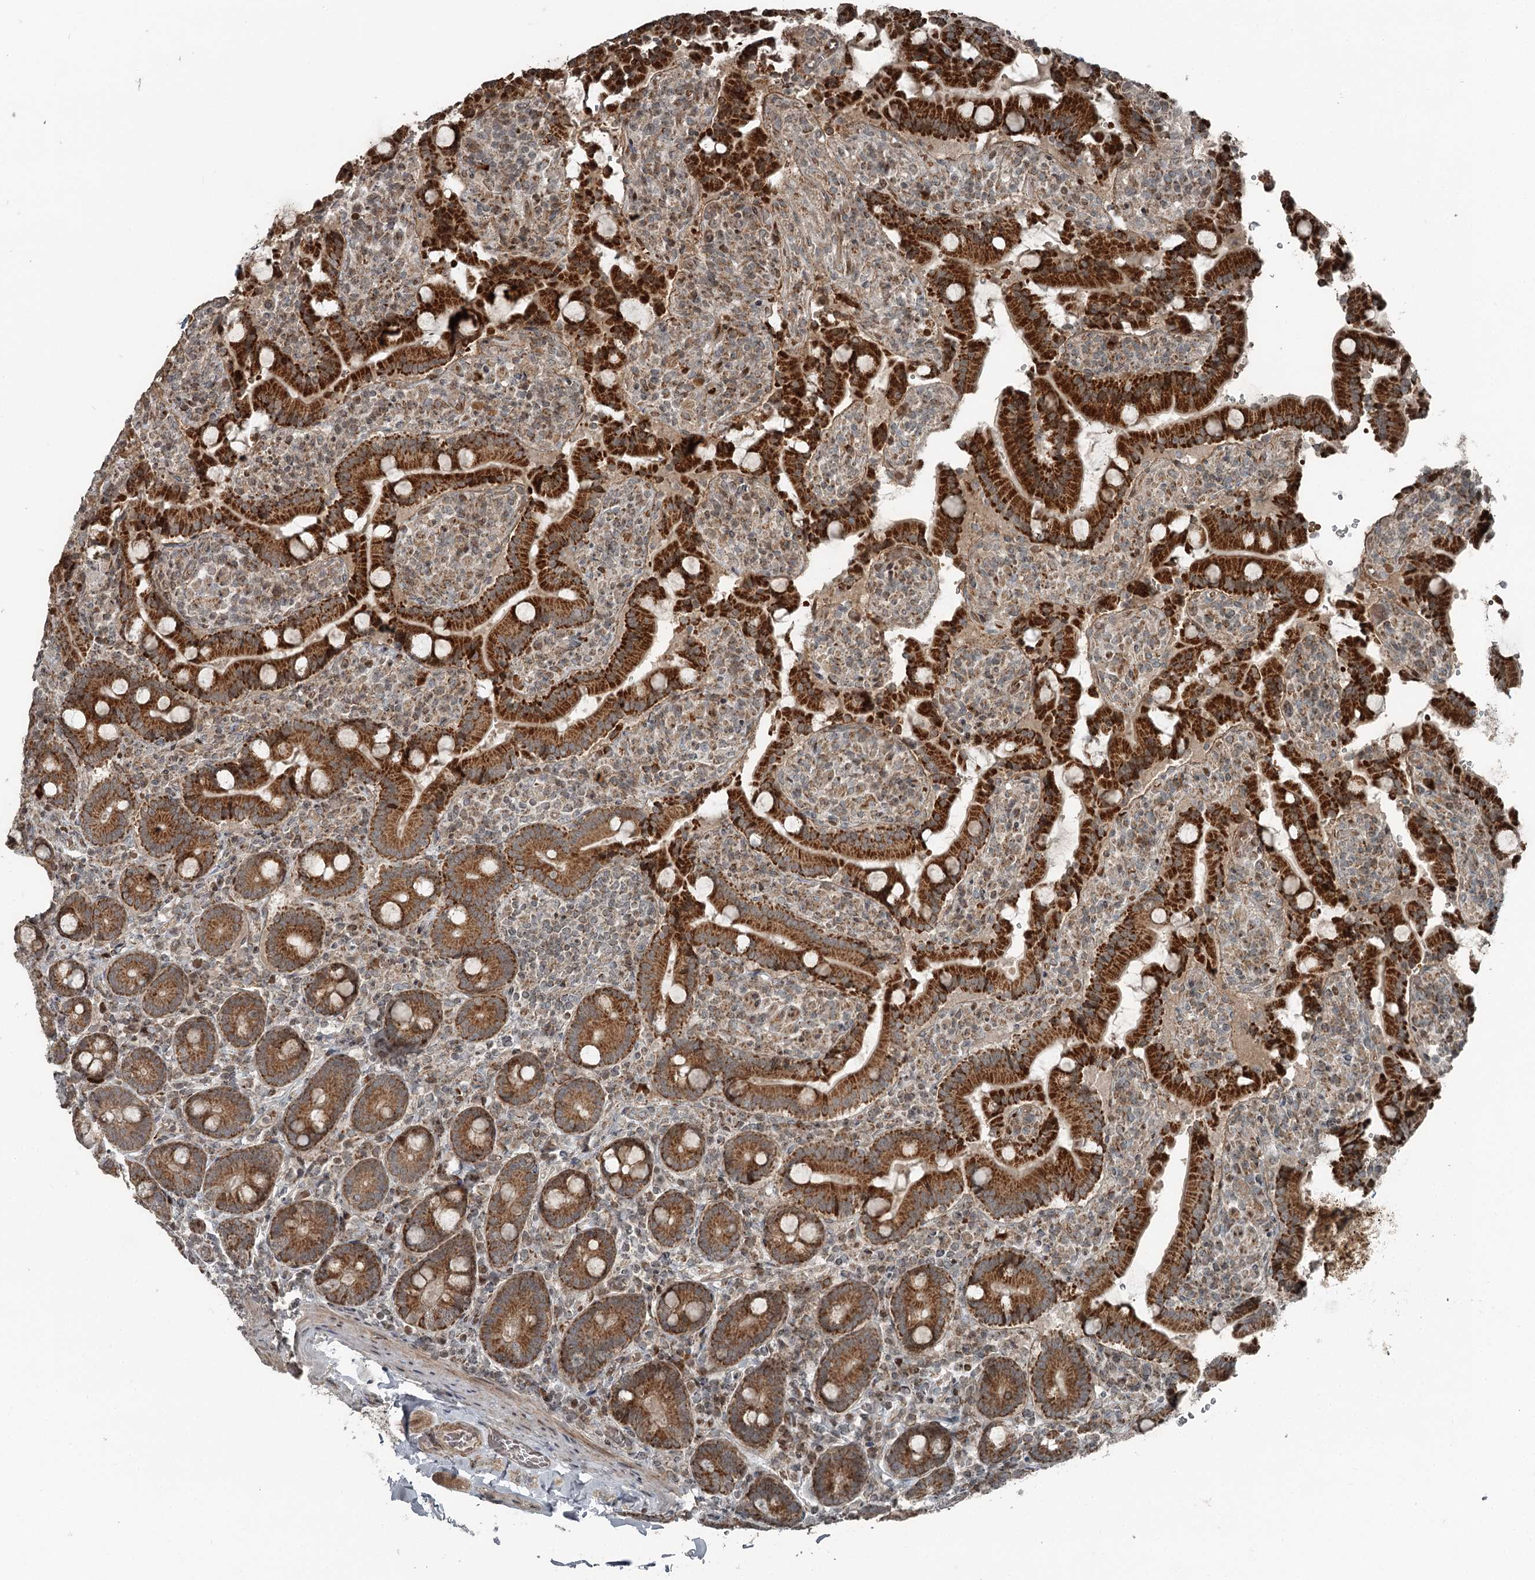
{"staining": {"intensity": "strong", "quantity": ">75%", "location": "cytoplasmic/membranous"}, "tissue": "duodenum", "cell_type": "Glandular cells", "image_type": "normal", "snomed": [{"axis": "morphology", "description": "Normal tissue, NOS"}, {"axis": "topography", "description": "Duodenum"}], "caption": "Protein staining of unremarkable duodenum reveals strong cytoplasmic/membranous expression in approximately >75% of glandular cells. (DAB (3,3'-diaminobenzidine) IHC, brown staining for protein, blue staining for nuclei).", "gene": "RASSF8", "patient": {"sex": "female", "age": 62}}